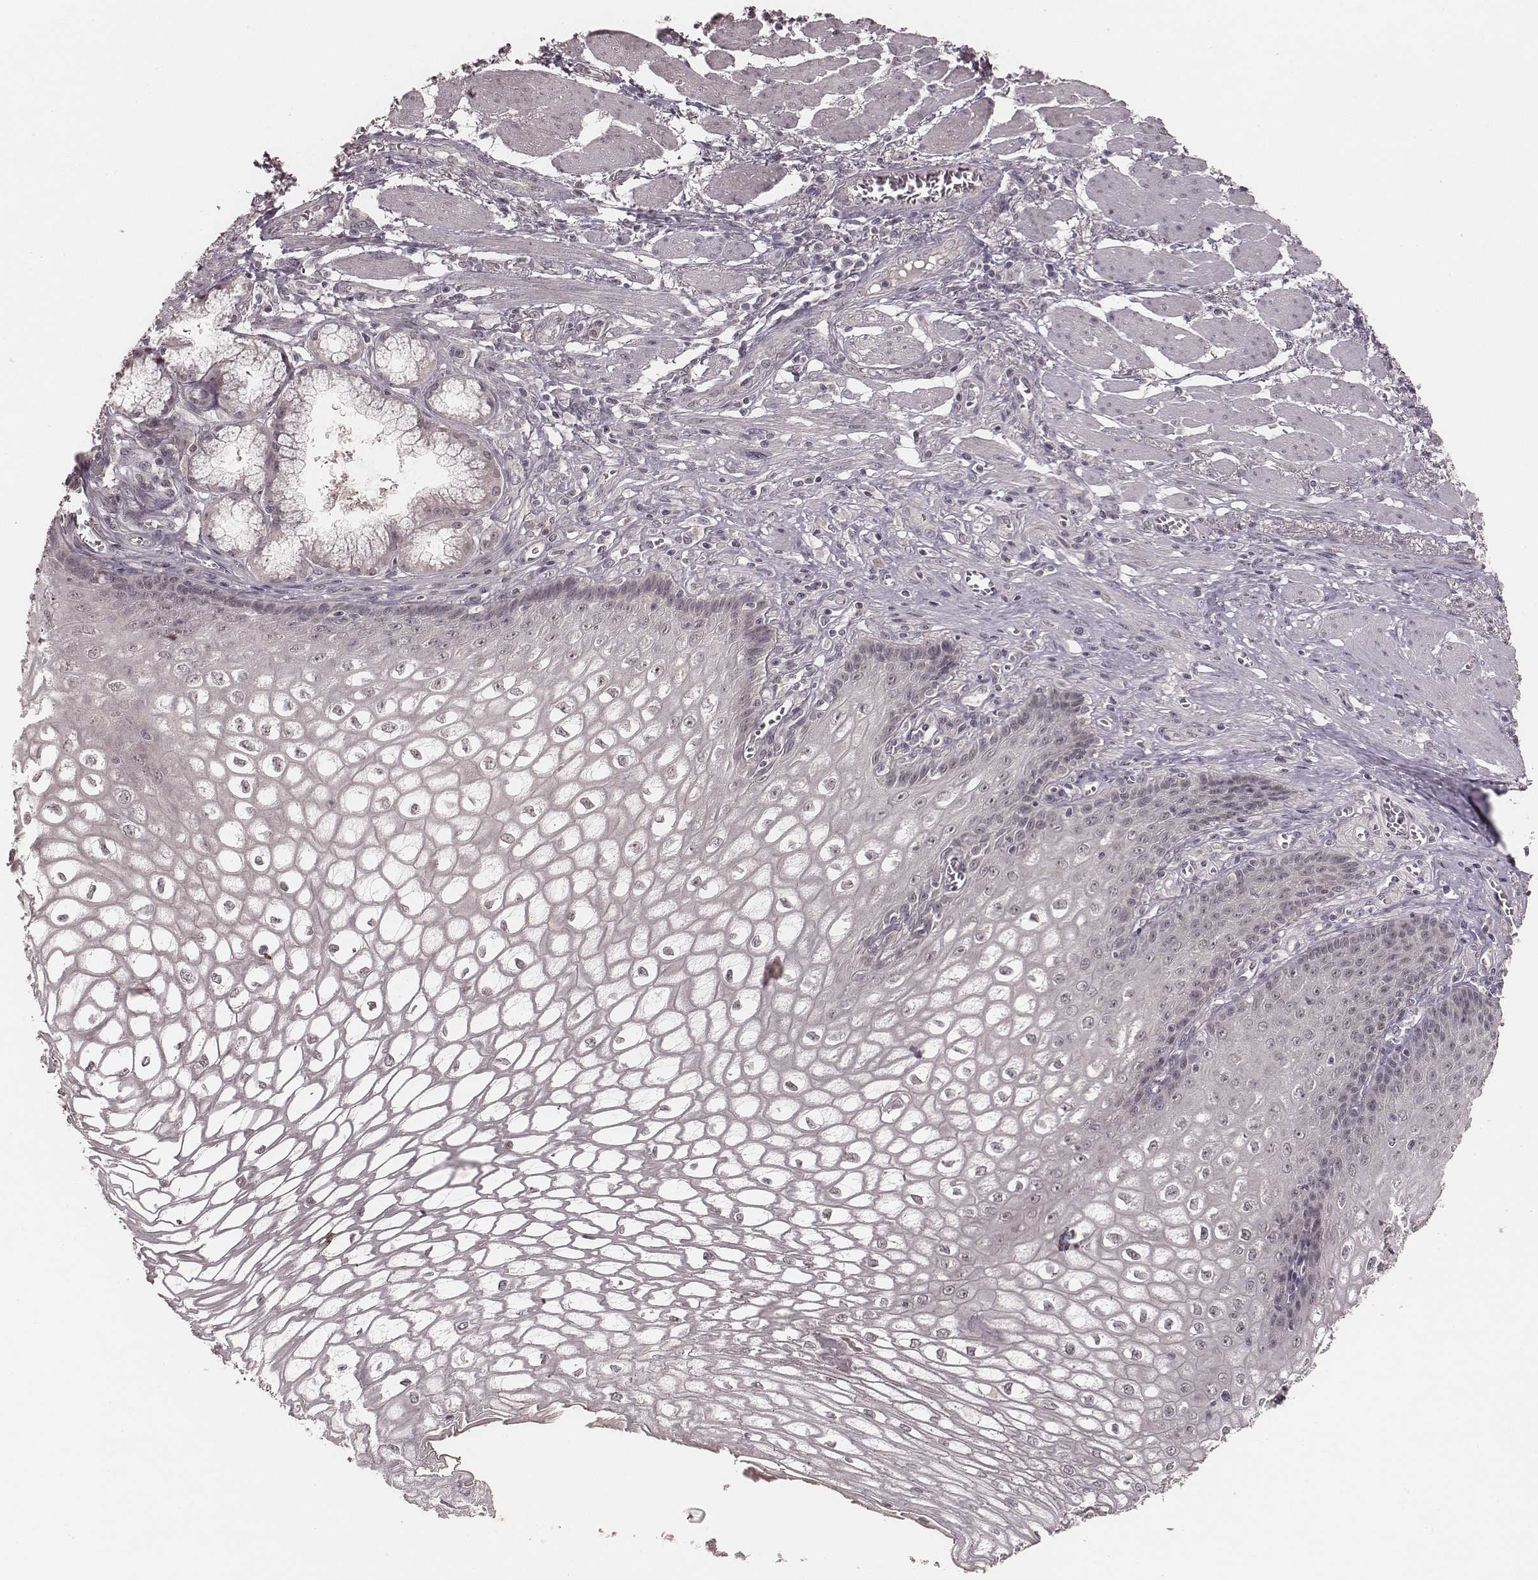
{"staining": {"intensity": "negative", "quantity": "none", "location": "none"}, "tissue": "esophagus", "cell_type": "Squamous epithelial cells", "image_type": "normal", "snomed": [{"axis": "morphology", "description": "Normal tissue, NOS"}, {"axis": "topography", "description": "Esophagus"}], "caption": "Immunohistochemical staining of unremarkable esophagus exhibits no significant expression in squamous epithelial cells.", "gene": "LY6K", "patient": {"sex": "male", "age": 58}}